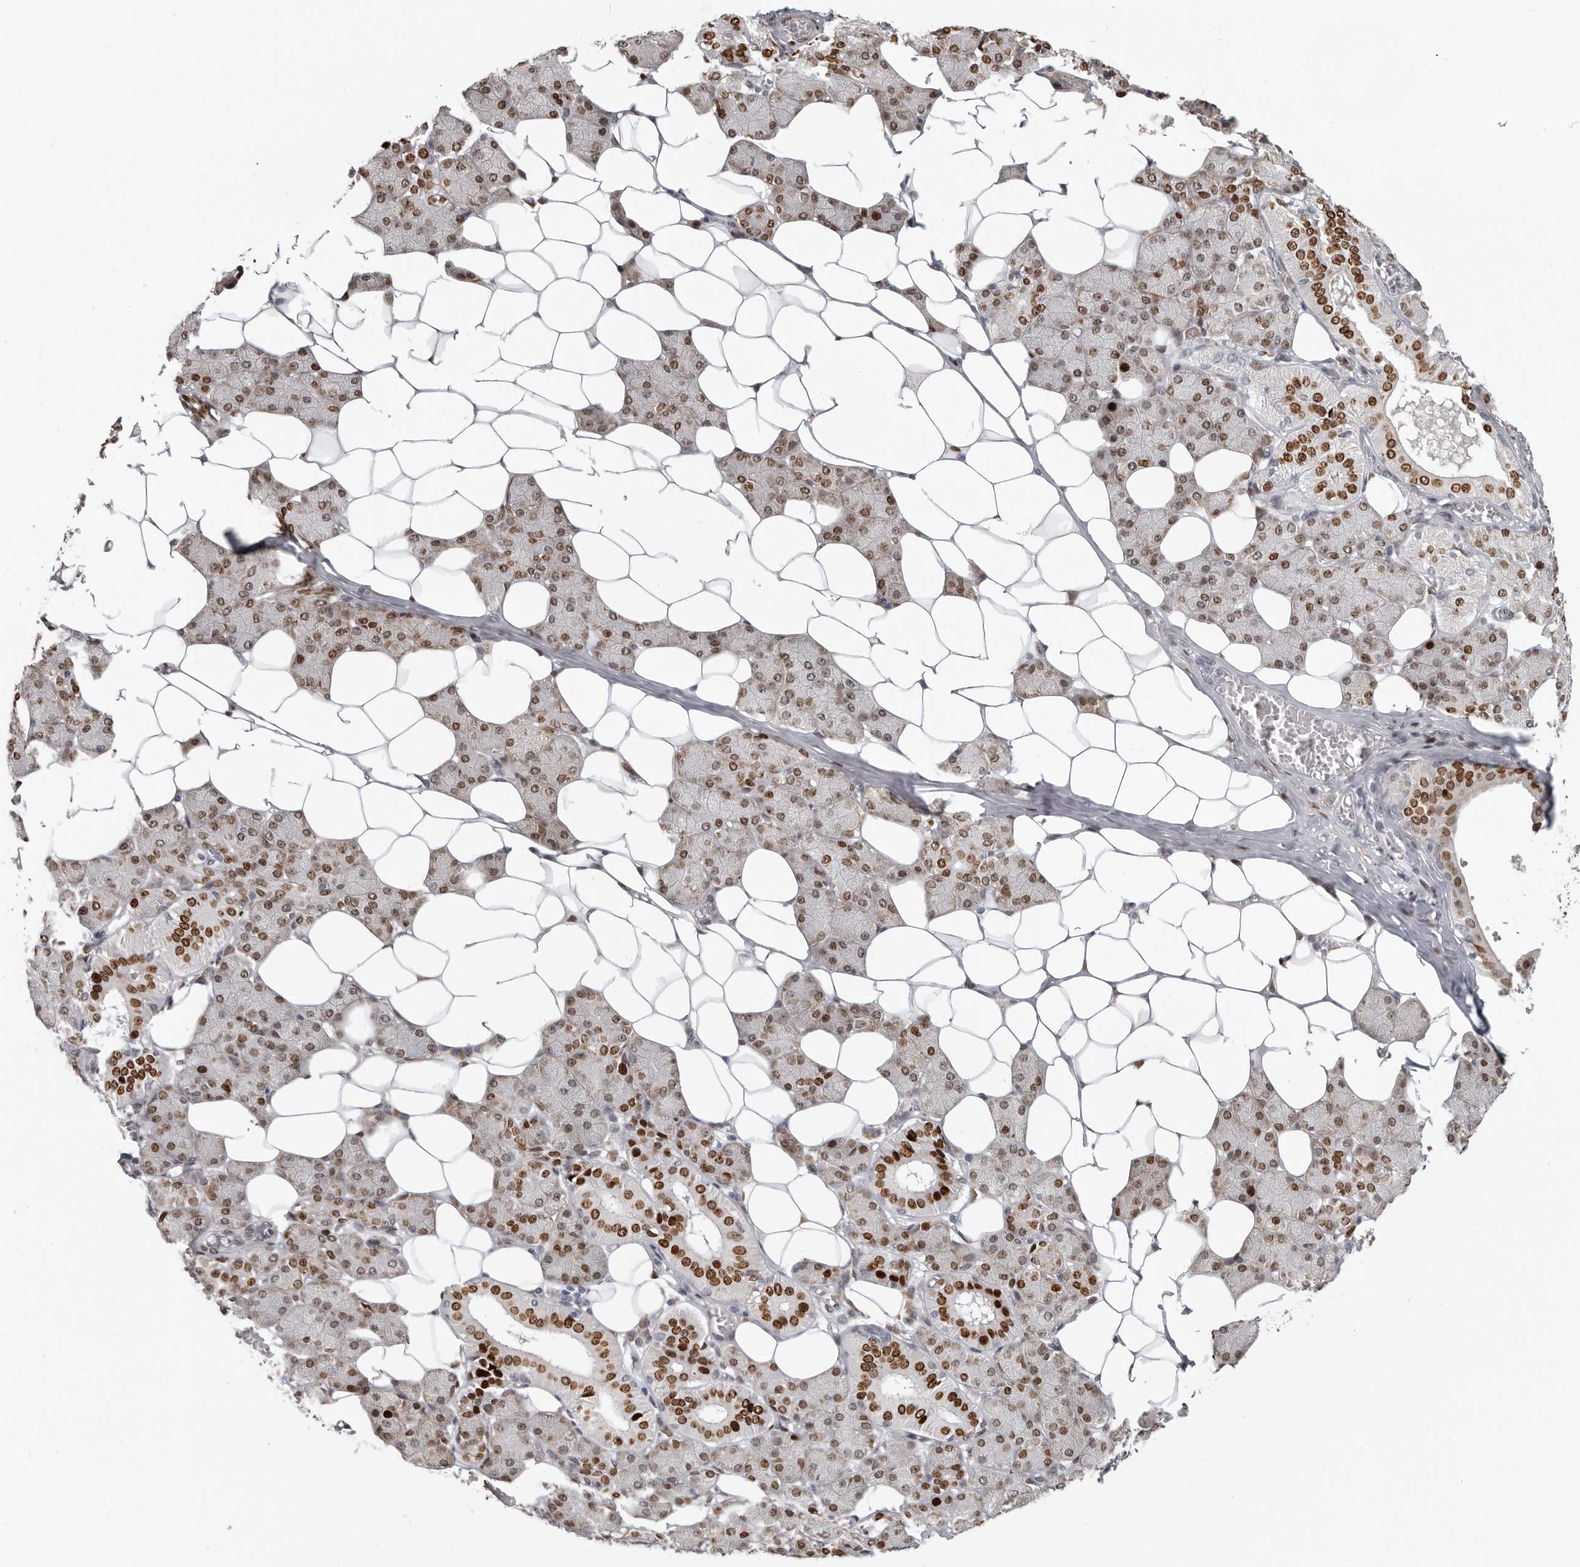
{"staining": {"intensity": "strong", "quantity": ">75%", "location": "nuclear"}, "tissue": "salivary gland", "cell_type": "Glandular cells", "image_type": "normal", "snomed": [{"axis": "morphology", "description": "Normal tissue, NOS"}, {"axis": "topography", "description": "Salivary gland"}], "caption": "A high amount of strong nuclear staining is present in about >75% of glandular cells in unremarkable salivary gland. The staining is performed using DAB brown chromogen to label protein expression. The nuclei are counter-stained blue using hematoxylin.", "gene": "SRP19", "patient": {"sex": "female", "age": 33}}